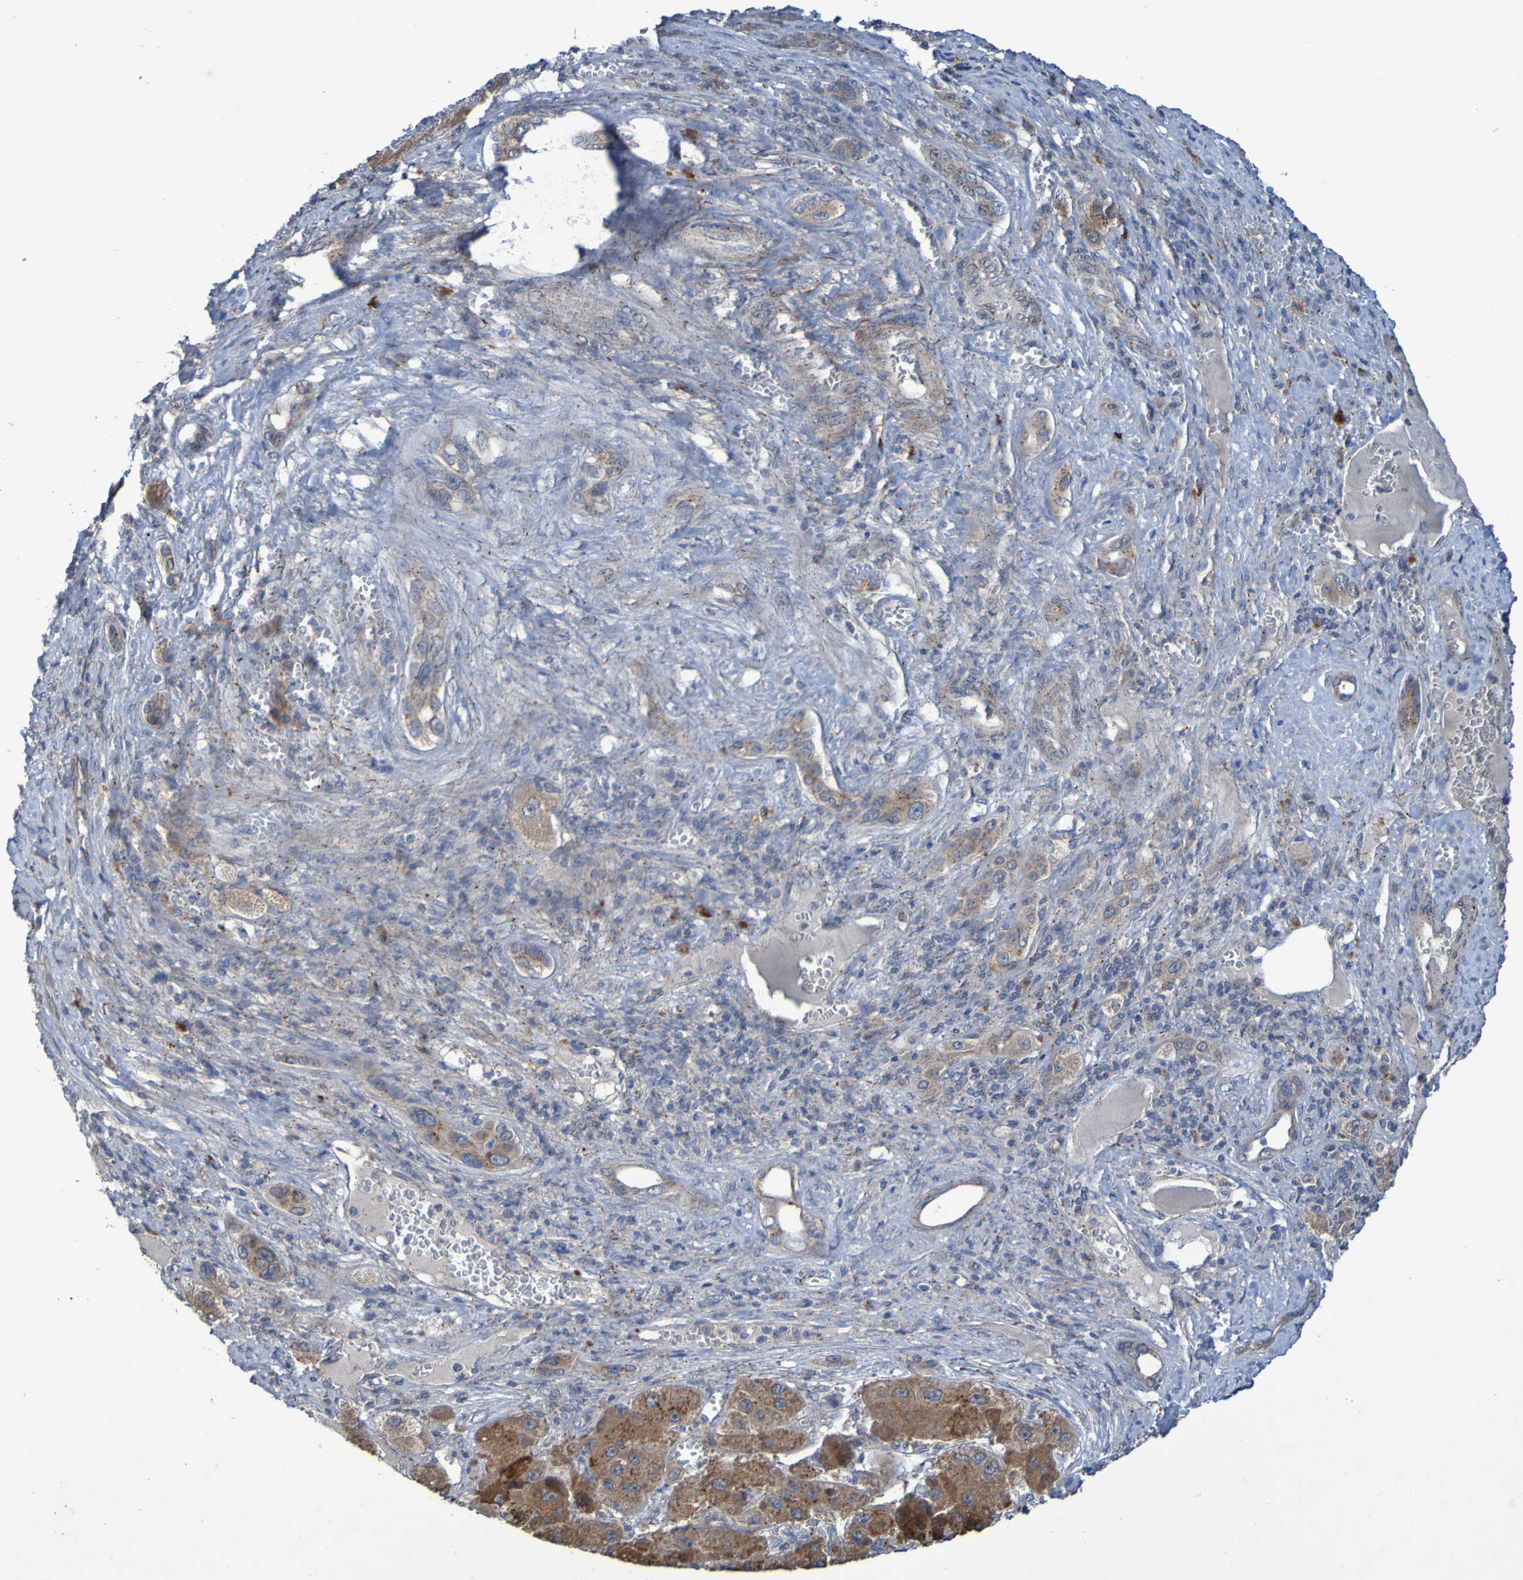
{"staining": {"intensity": "weak", "quantity": ">75%", "location": "cytoplasmic/membranous"}, "tissue": "liver cancer", "cell_type": "Tumor cells", "image_type": "cancer", "snomed": [{"axis": "morphology", "description": "Carcinoma, Hepatocellular, NOS"}, {"axis": "topography", "description": "Liver"}], "caption": "Approximately >75% of tumor cells in human liver hepatocellular carcinoma reveal weak cytoplasmic/membranous protein positivity as visualized by brown immunohistochemical staining.", "gene": "ANGPT4", "patient": {"sex": "female", "age": 73}}